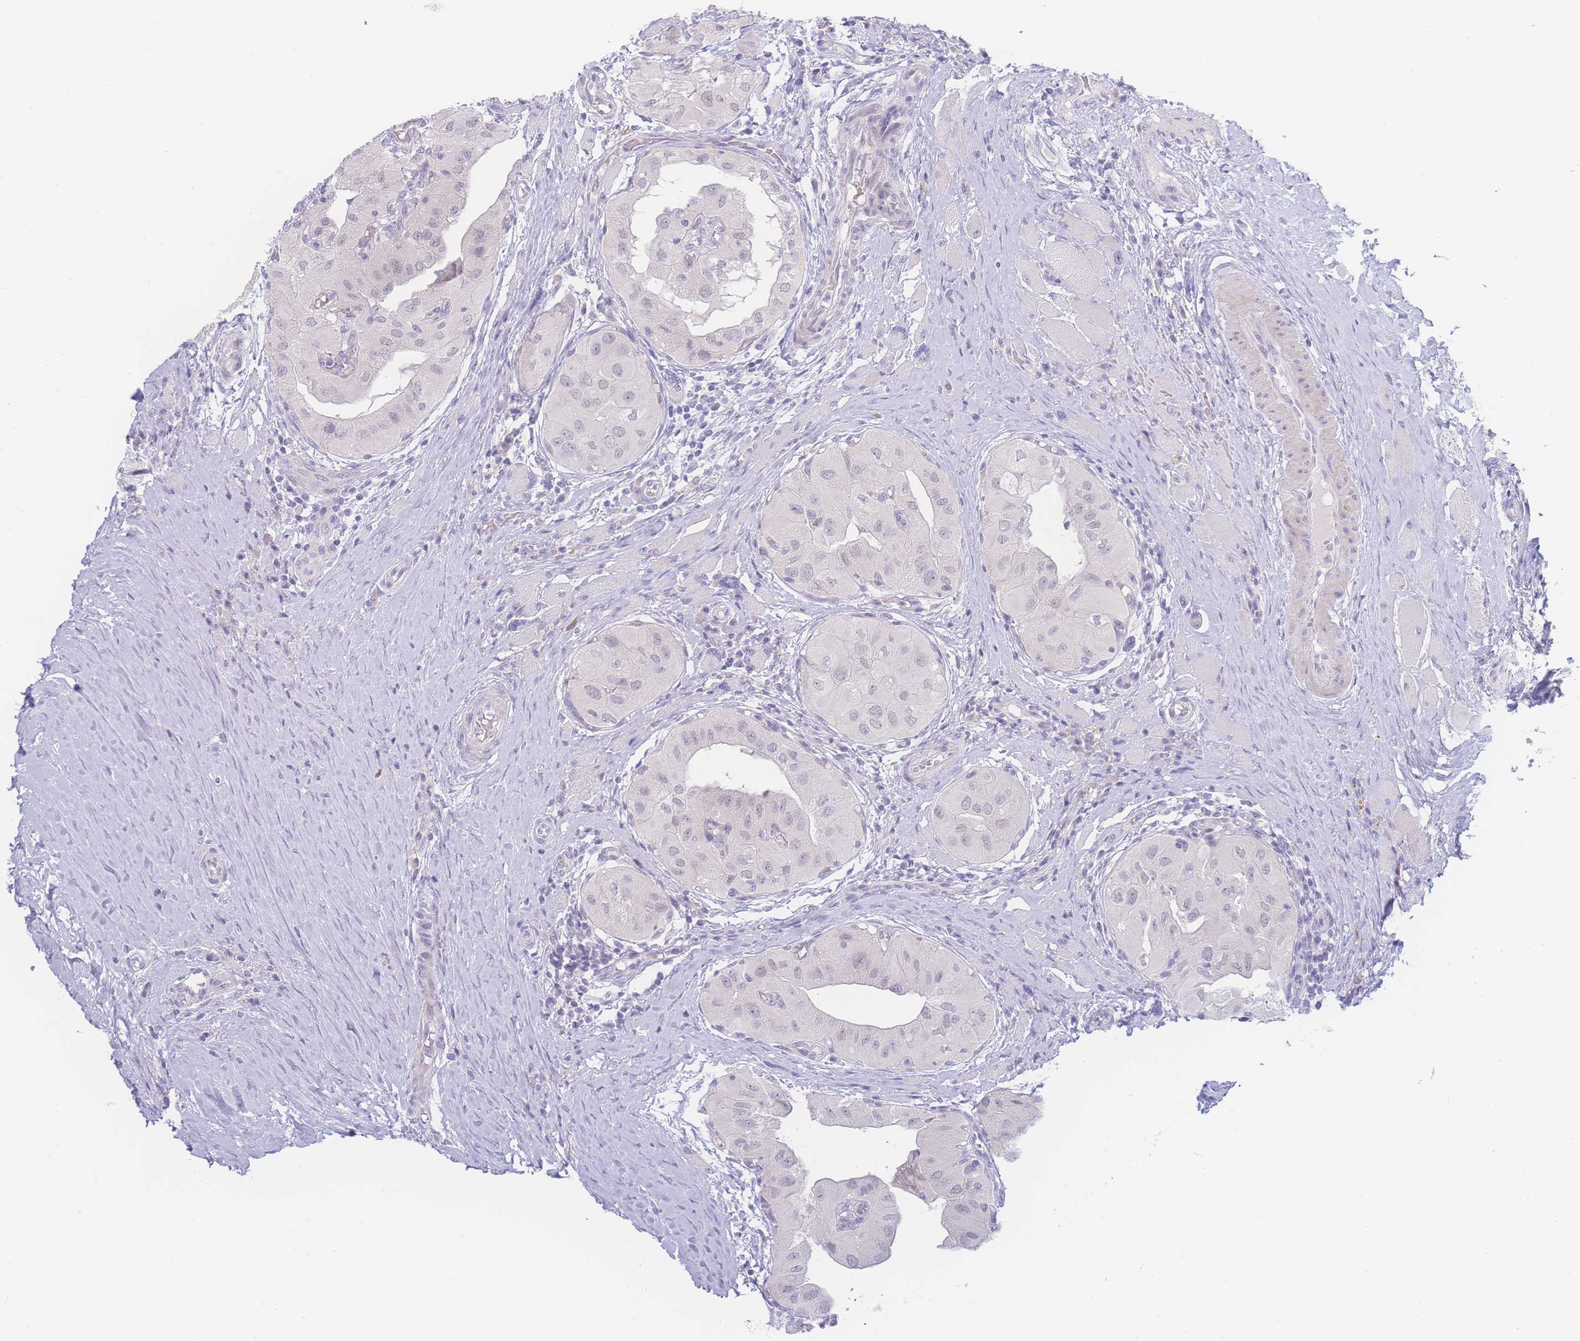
{"staining": {"intensity": "negative", "quantity": "none", "location": "none"}, "tissue": "thyroid cancer", "cell_type": "Tumor cells", "image_type": "cancer", "snomed": [{"axis": "morphology", "description": "Papillary adenocarcinoma, NOS"}, {"axis": "topography", "description": "Thyroid gland"}], "caption": "This is an immunohistochemistry (IHC) image of human thyroid papillary adenocarcinoma. There is no positivity in tumor cells.", "gene": "PRSS22", "patient": {"sex": "female", "age": 59}}